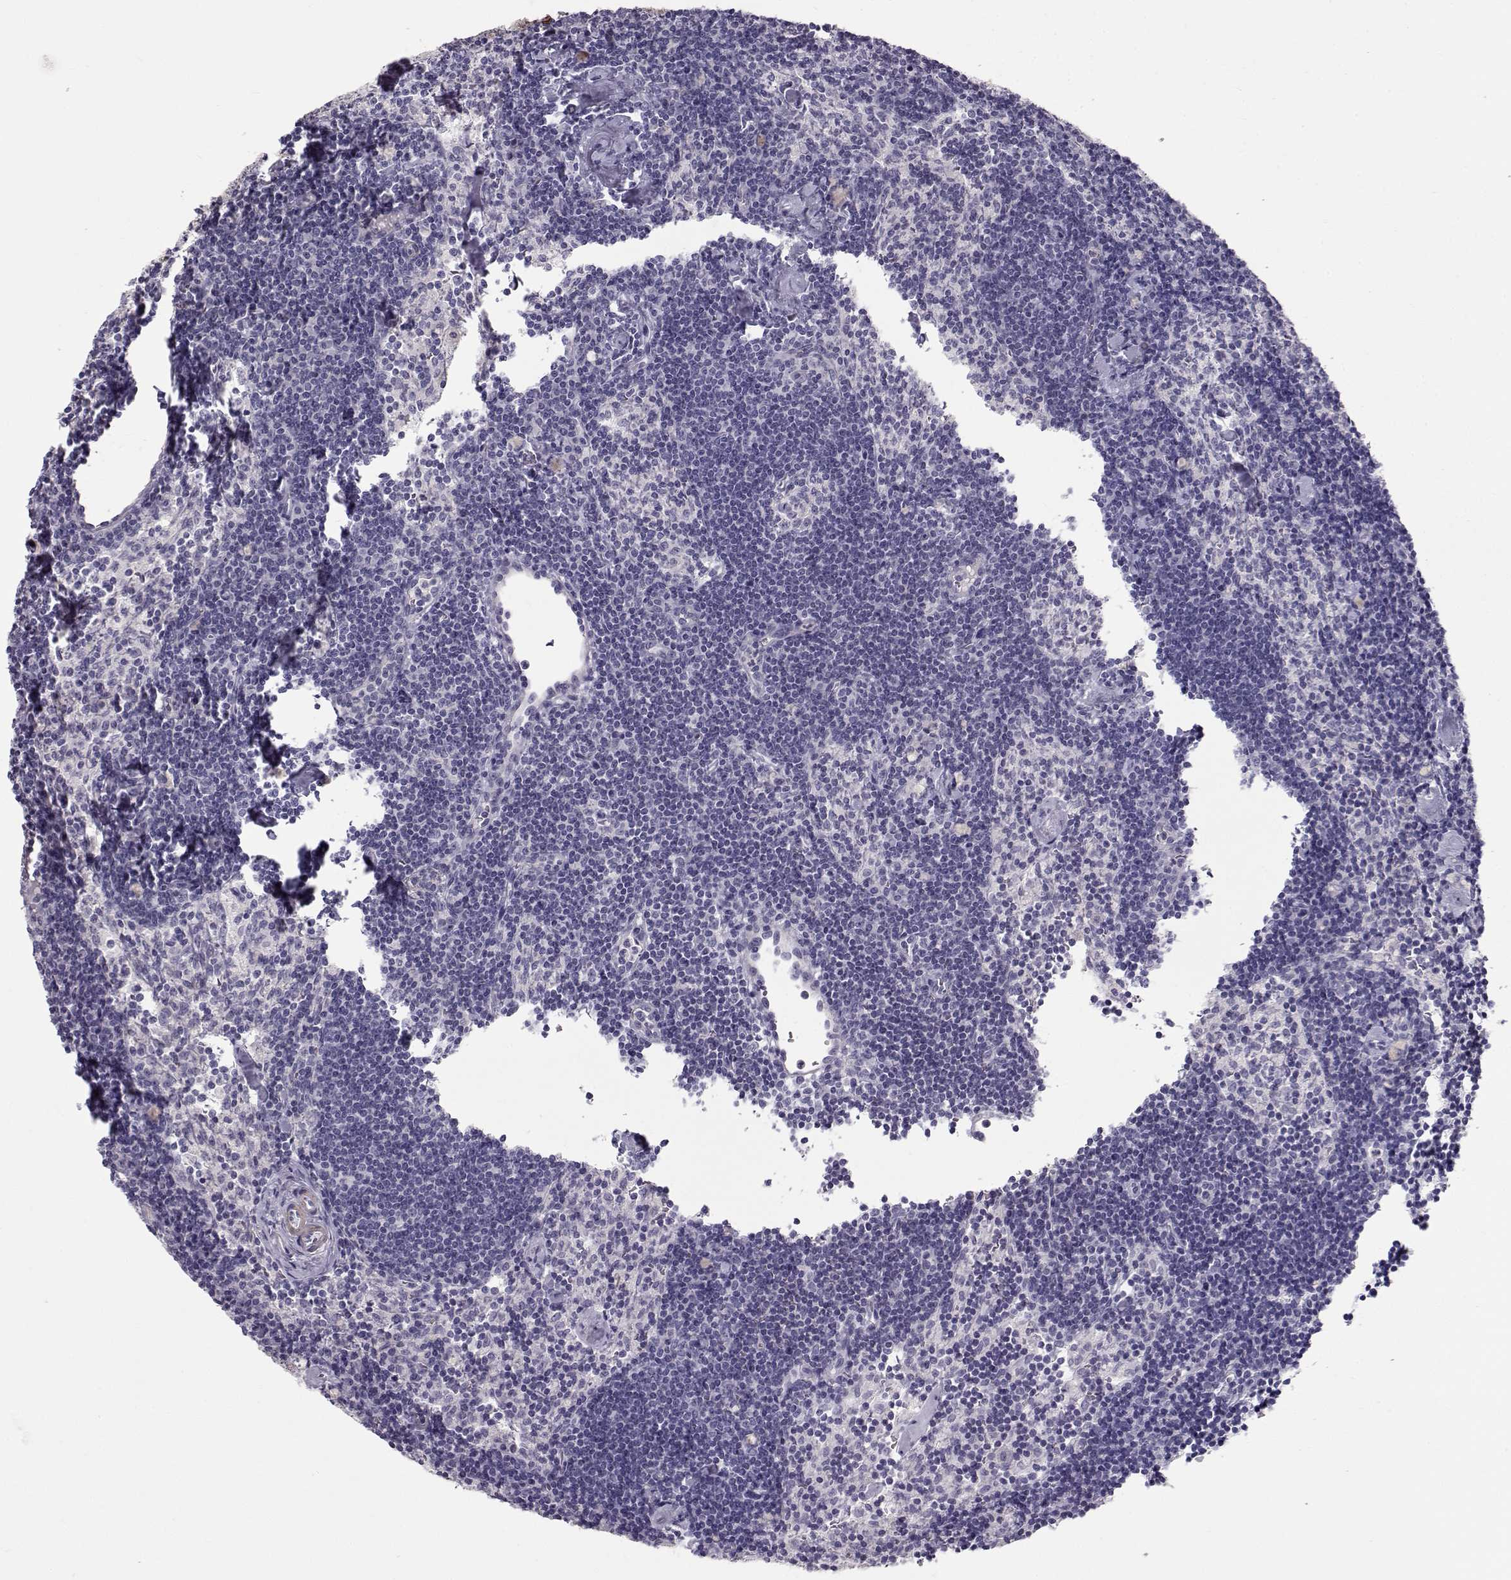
{"staining": {"intensity": "negative", "quantity": "none", "location": "none"}, "tissue": "lymph node", "cell_type": "Germinal center cells", "image_type": "normal", "snomed": [{"axis": "morphology", "description": "Normal tissue, NOS"}, {"axis": "topography", "description": "Lymph node"}], "caption": "This image is of unremarkable lymph node stained with immunohistochemistry to label a protein in brown with the nuclei are counter-stained blue. There is no expression in germinal center cells.", "gene": "SLITRK3", "patient": {"sex": "female", "age": 42}}